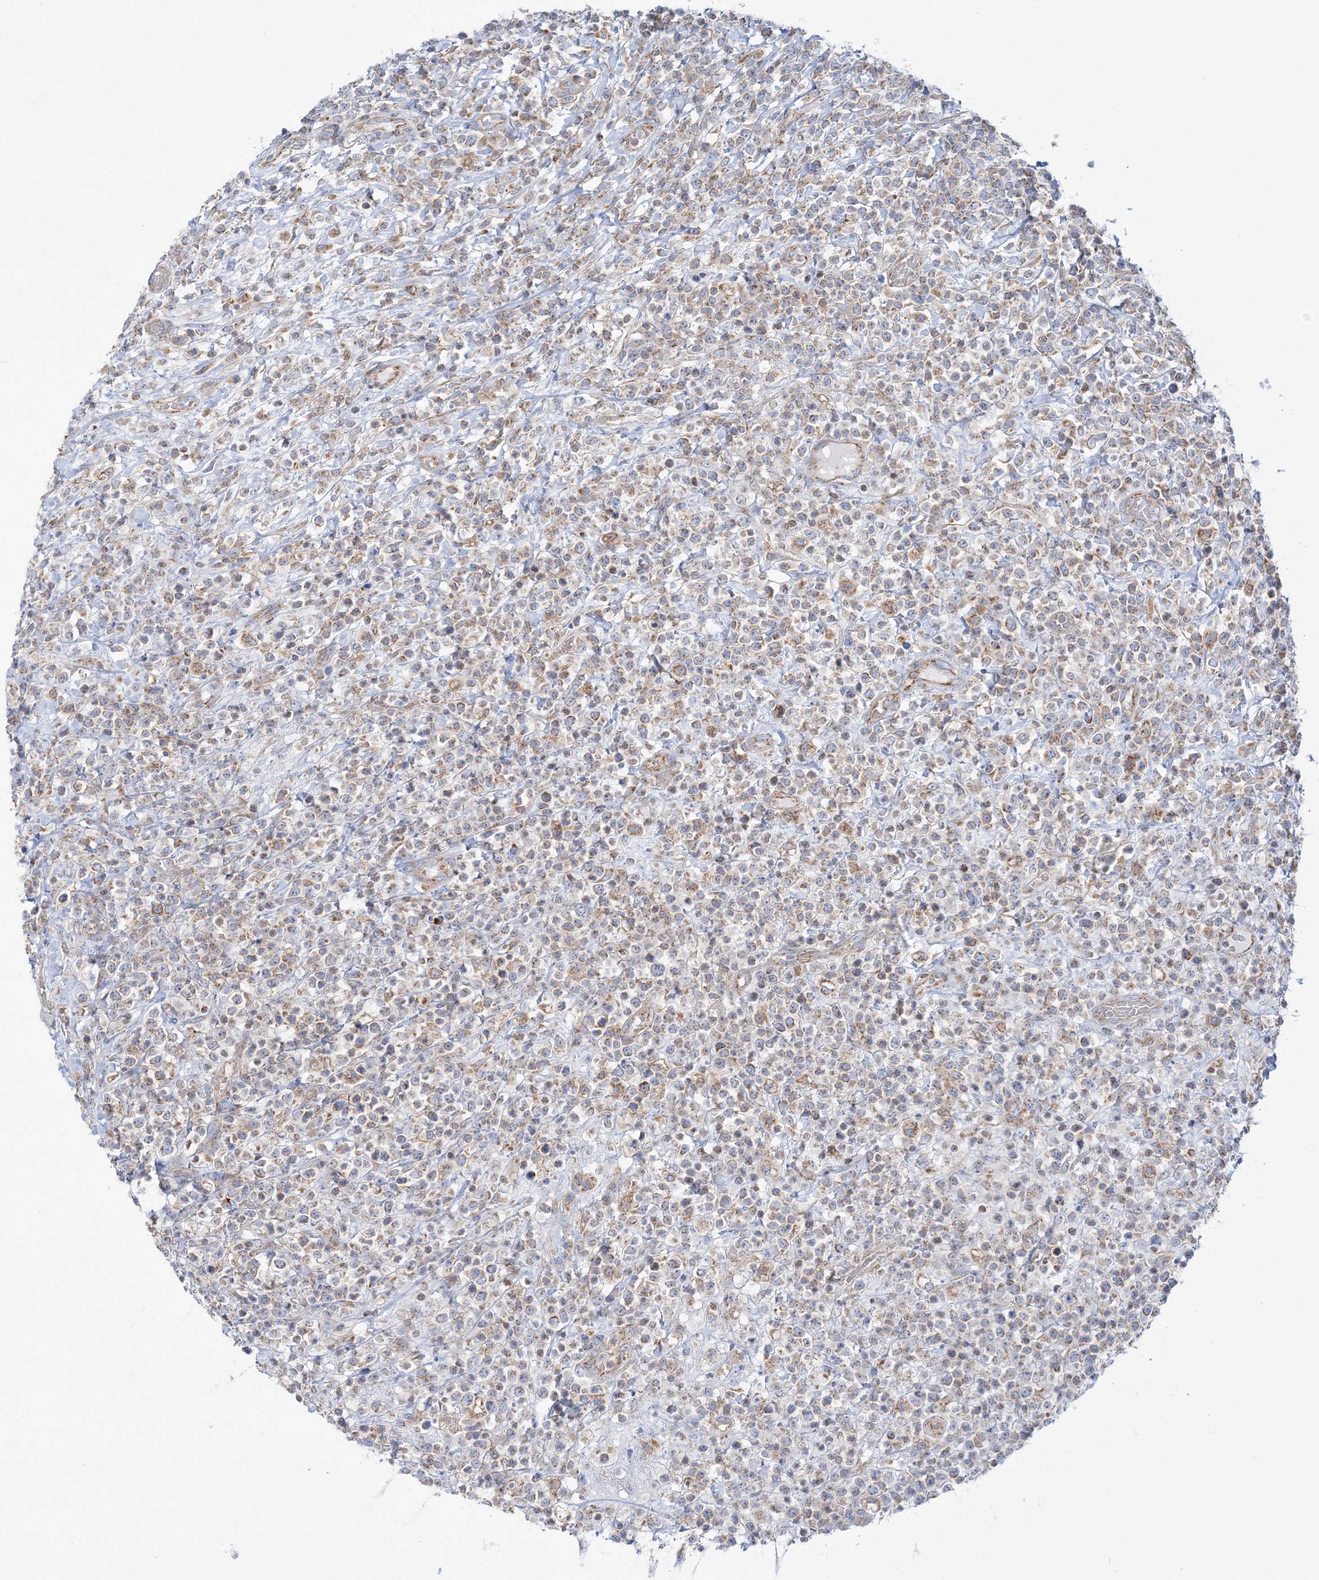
{"staining": {"intensity": "weak", "quantity": "25%-75%", "location": "cytoplasmic/membranous"}, "tissue": "lymphoma", "cell_type": "Tumor cells", "image_type": "cancer", "snomed": [{"axis": "morphology", "description": "Malignant lymphoma, non-Hodgkin's type, High grade"}, {"axis": "topography", "description": "Colon"}], "caption": "A brown stain labels weak cytoplasmic/membranous expression of a protein in human malignant lymphoma, non-Hodgkin's type (high-grade) tumor cells.", "gene": "TBC1D14", "patient": {"sex": "female", "age": 53}}